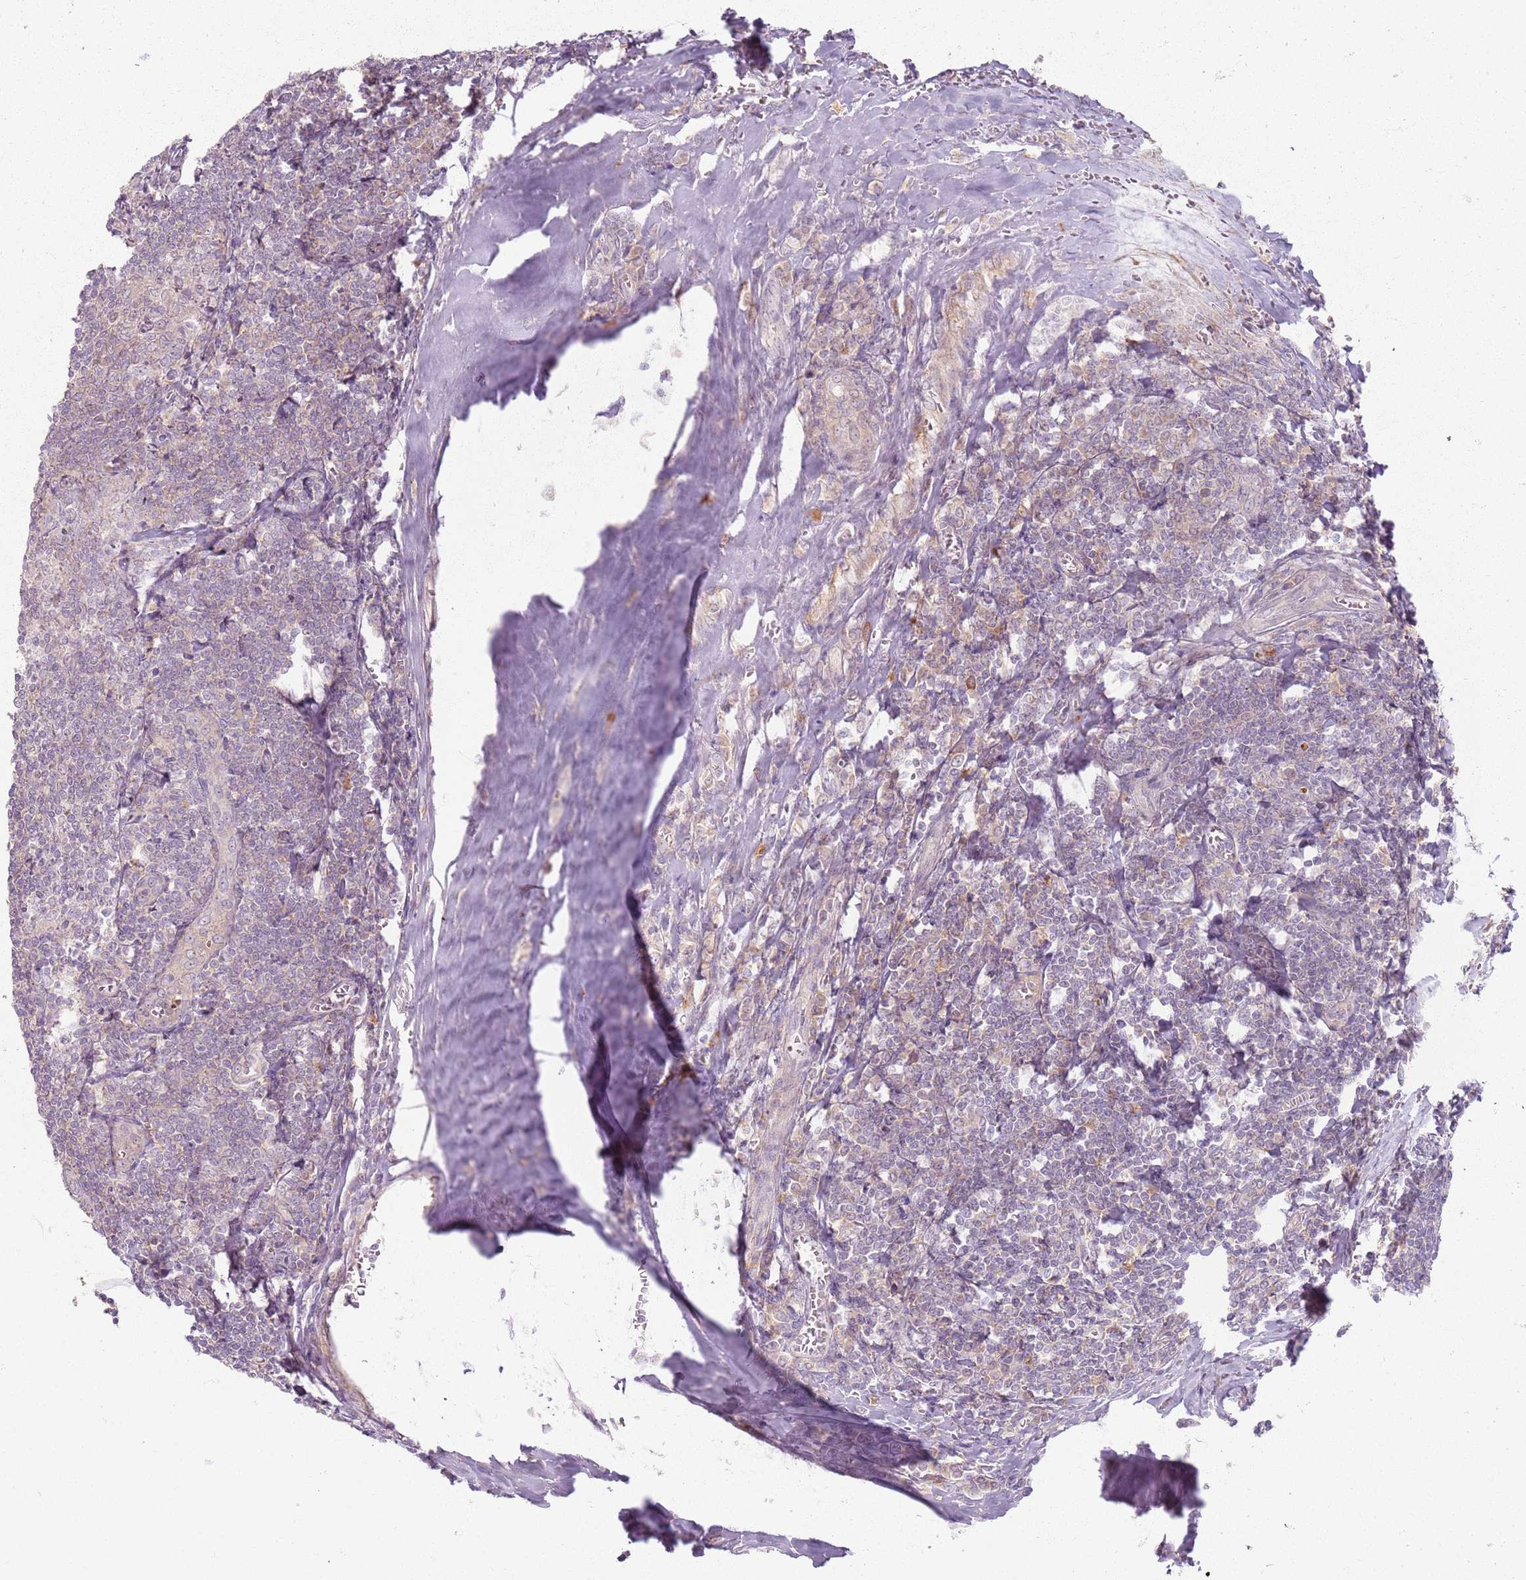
{"staining": {"intensity": "negative", "quantity": "none", "location": "none"}, "tissue": "tonsil", "cell_type": "Germinal center cells", "image_type": "normal", "snomed": [{"axis": "morphology", "description": "Normal tissue, NOS"}, {"axis": "topography", "description": "Tonsil"}], "caption": "DAB immunohistochemical staining of benign human tonsil displays no significant positivity in germinal center cells. (DAB (3,3'-diaminobenzidine) IHC visualized using brightfield microscopy, high magnification).", "gene": "ZDHHC2", "patient": {"sex": "male", "age": 27}}